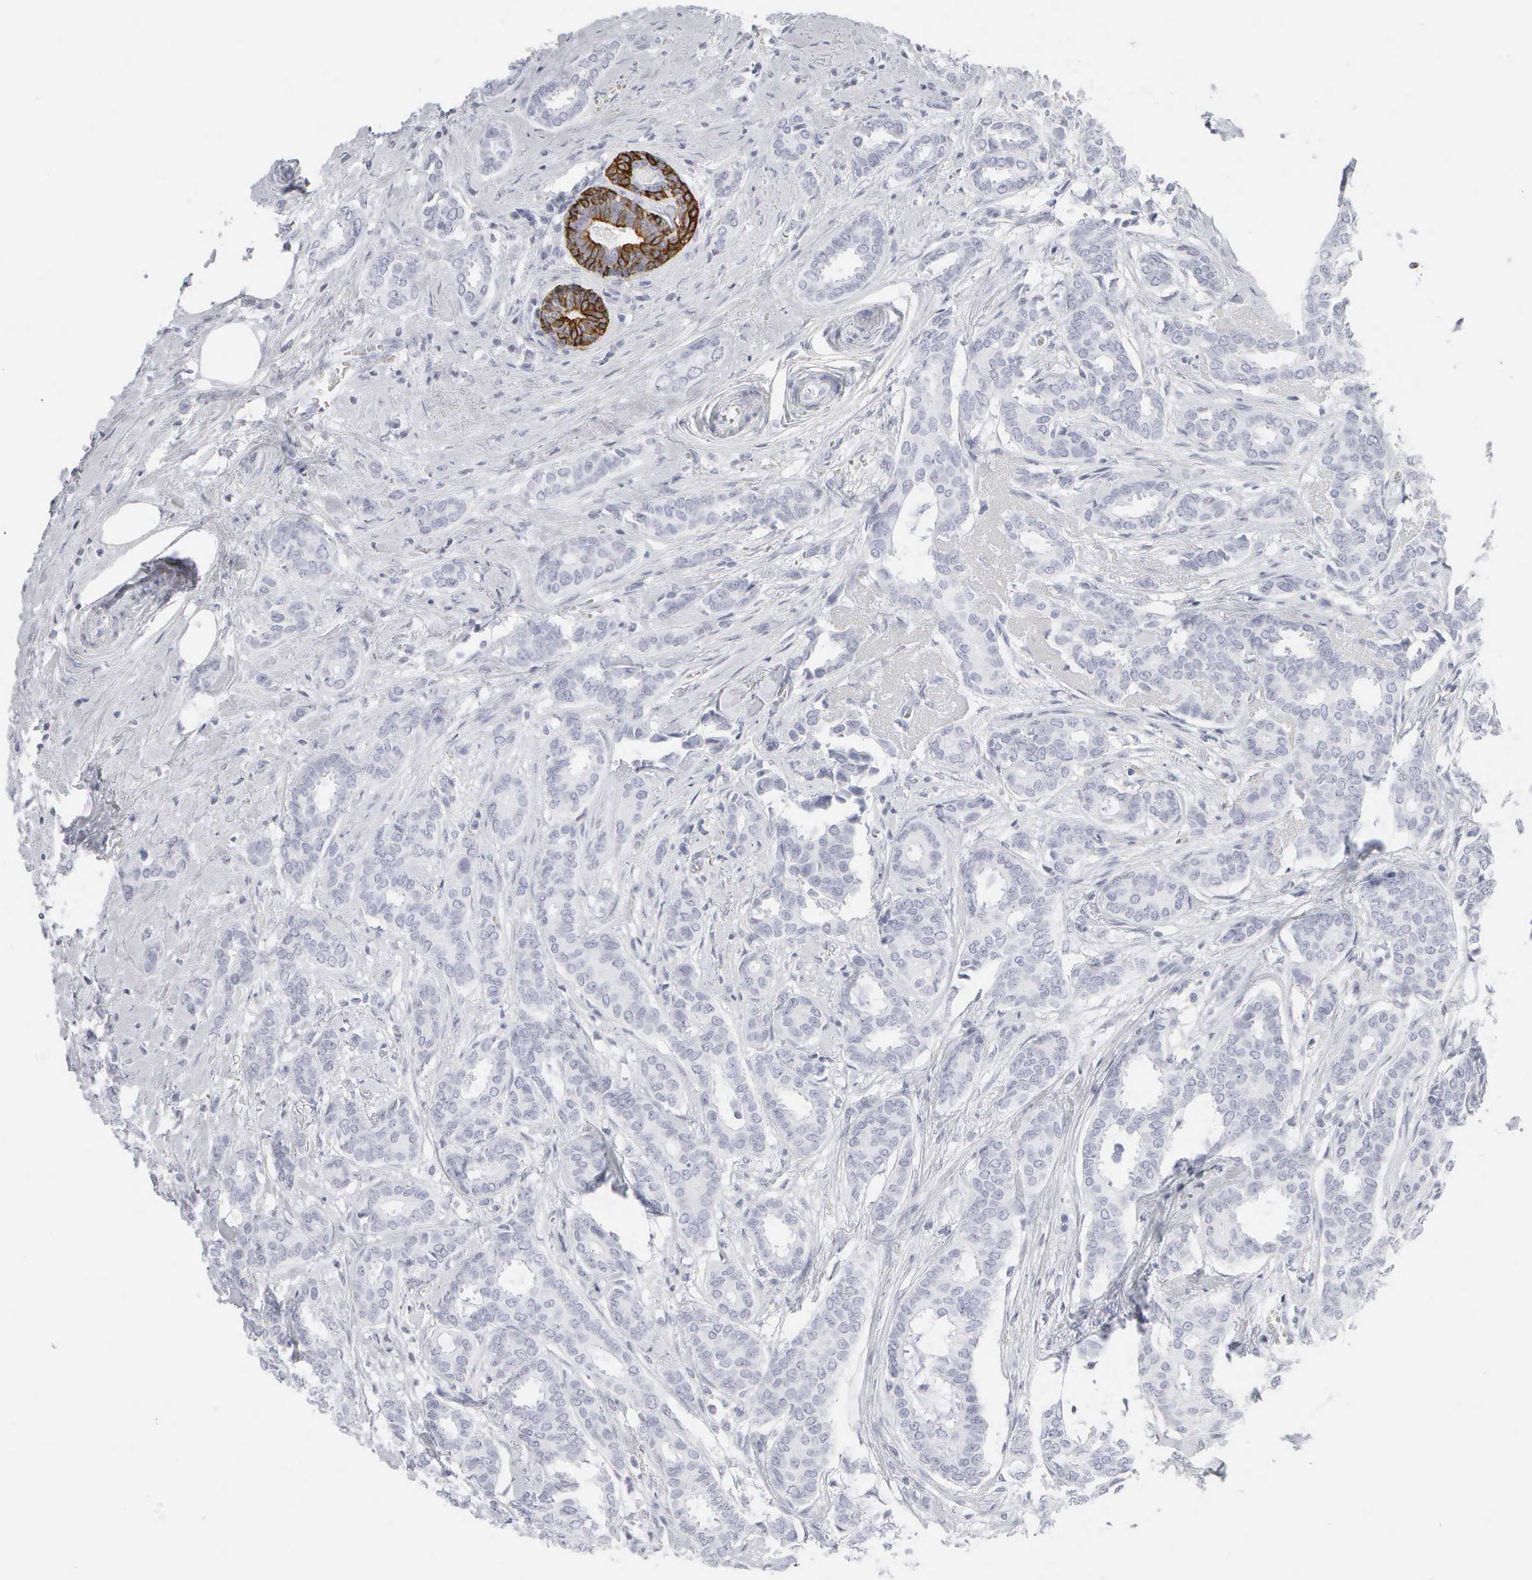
{"staining": {"intensity": "negative", "quantity": "none", "location": "none"}, "tissue": "breast cancer", "cell_type": "Tumor cells", "image_type": "cancer", "snomed": [{"axis": "morphology", "description": "Duct carcinoma"}, {"axis": "topography", "description": "Breast"}], "caption": "The photomicrograph exhibits no staining of tumor cells in infiltrating ductal carcinoma (breast).", "gene": "KRT14", "patient": {"sex": "female", "age": 50}}